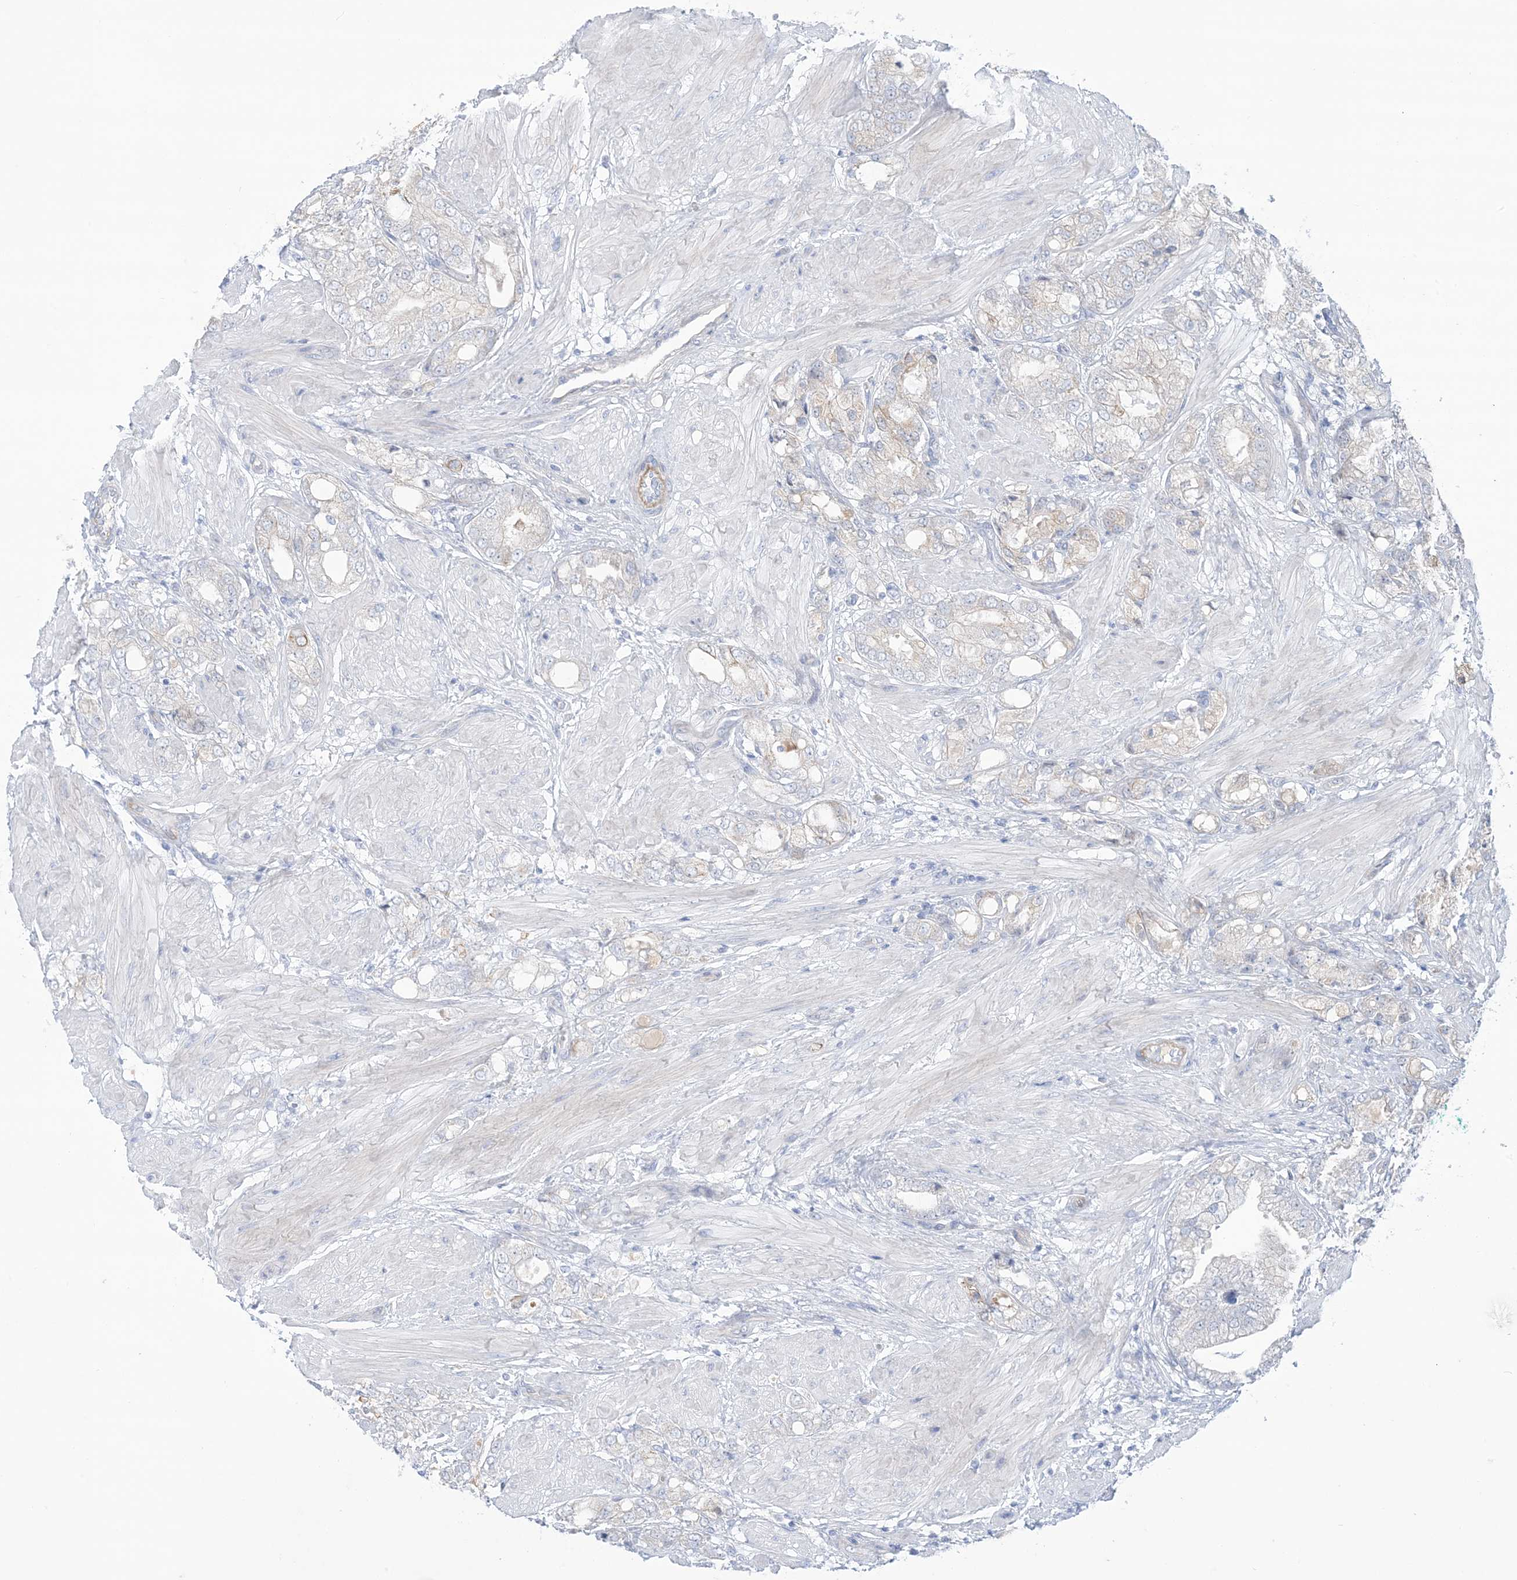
{"staining": {"intensity": "negative", "quantity": "none", "location": "none"}, "tissue": "prostate cancer", "cell_type": "Tumor cells", "image_type": "cancer", "snomed": [{"axis": "morphology", "description": "Adenocarcinoma, High grade"}, {"axis": "topography", "description": "Prostate"}], "caption": "Immunohistochemistry (IHC) of human adenocarcinoma (high-grade) (prostate) reveals no staining in tumor cells.", "gene": "ATP11C", "patient": {"sex": "male", "age": 50}}